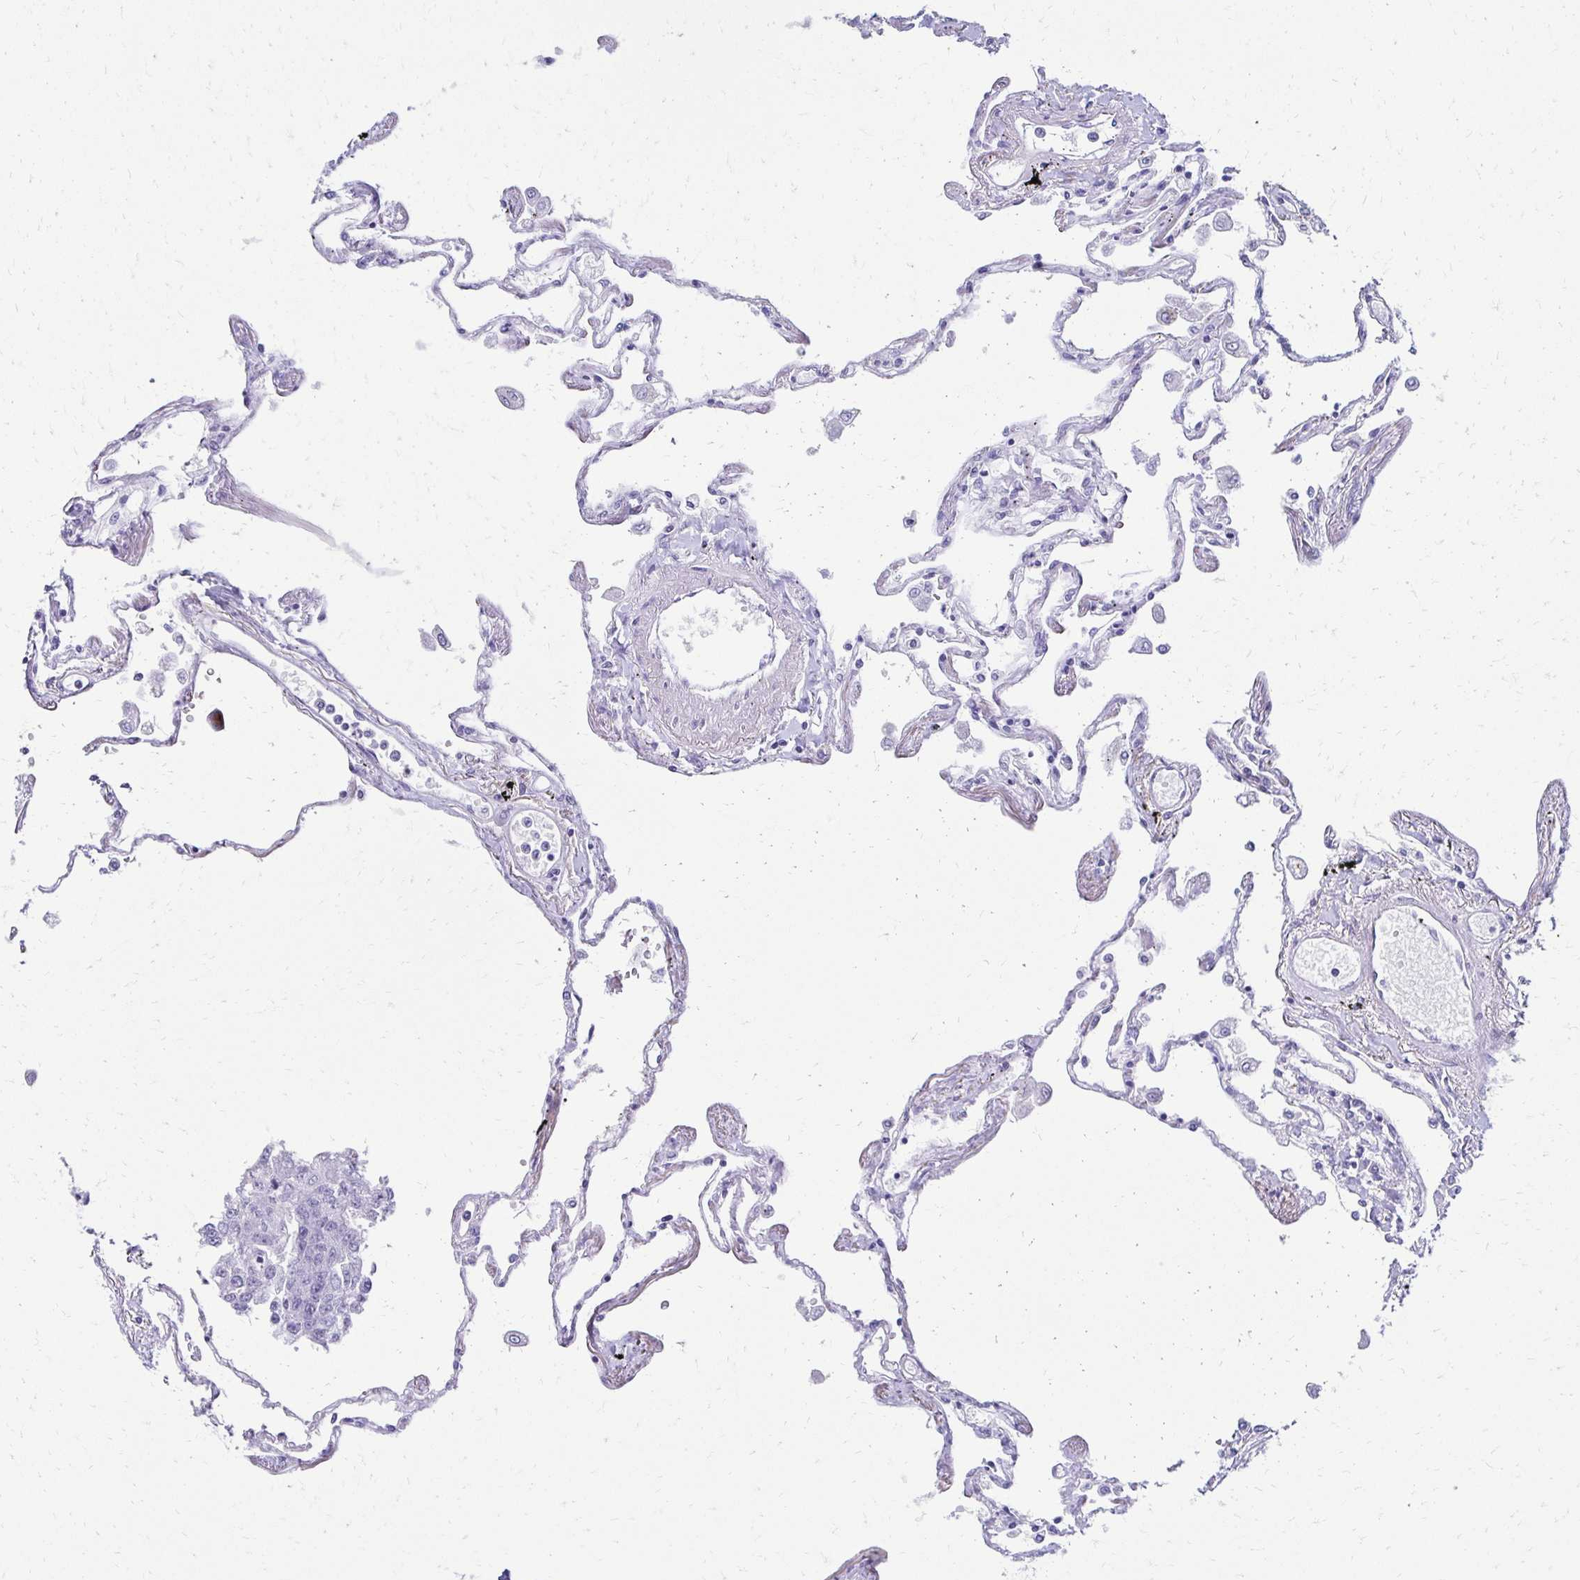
{"staining": {"intensity": "negative", "quantity": "none", "location": "none"}, "tissue": "lung", "cell_type": "Alveolar cells", "image_type": "normal", "snomed": [{"axis": "morphology", "description": "Normal tissue, NOS"}, {"axis": "morphology", "description": "Adenocarcinoma, NOS"}, {"axis": "topography", "description": "Cartilage tissue"}, {"axis": "topography", "description": "Lung"}], "caption": "This is a image of immunohistochemistry (IHC) staining of benign lung, which shows no expression in alveolar cells. Brightfield microscopy of immunohistochemistry (IHC) stained with DAB (brown) and hematoxylin (blue), captured at high magnification.", "gene": "TMEM54", "patient": {"sex": "female", "age": 67}}